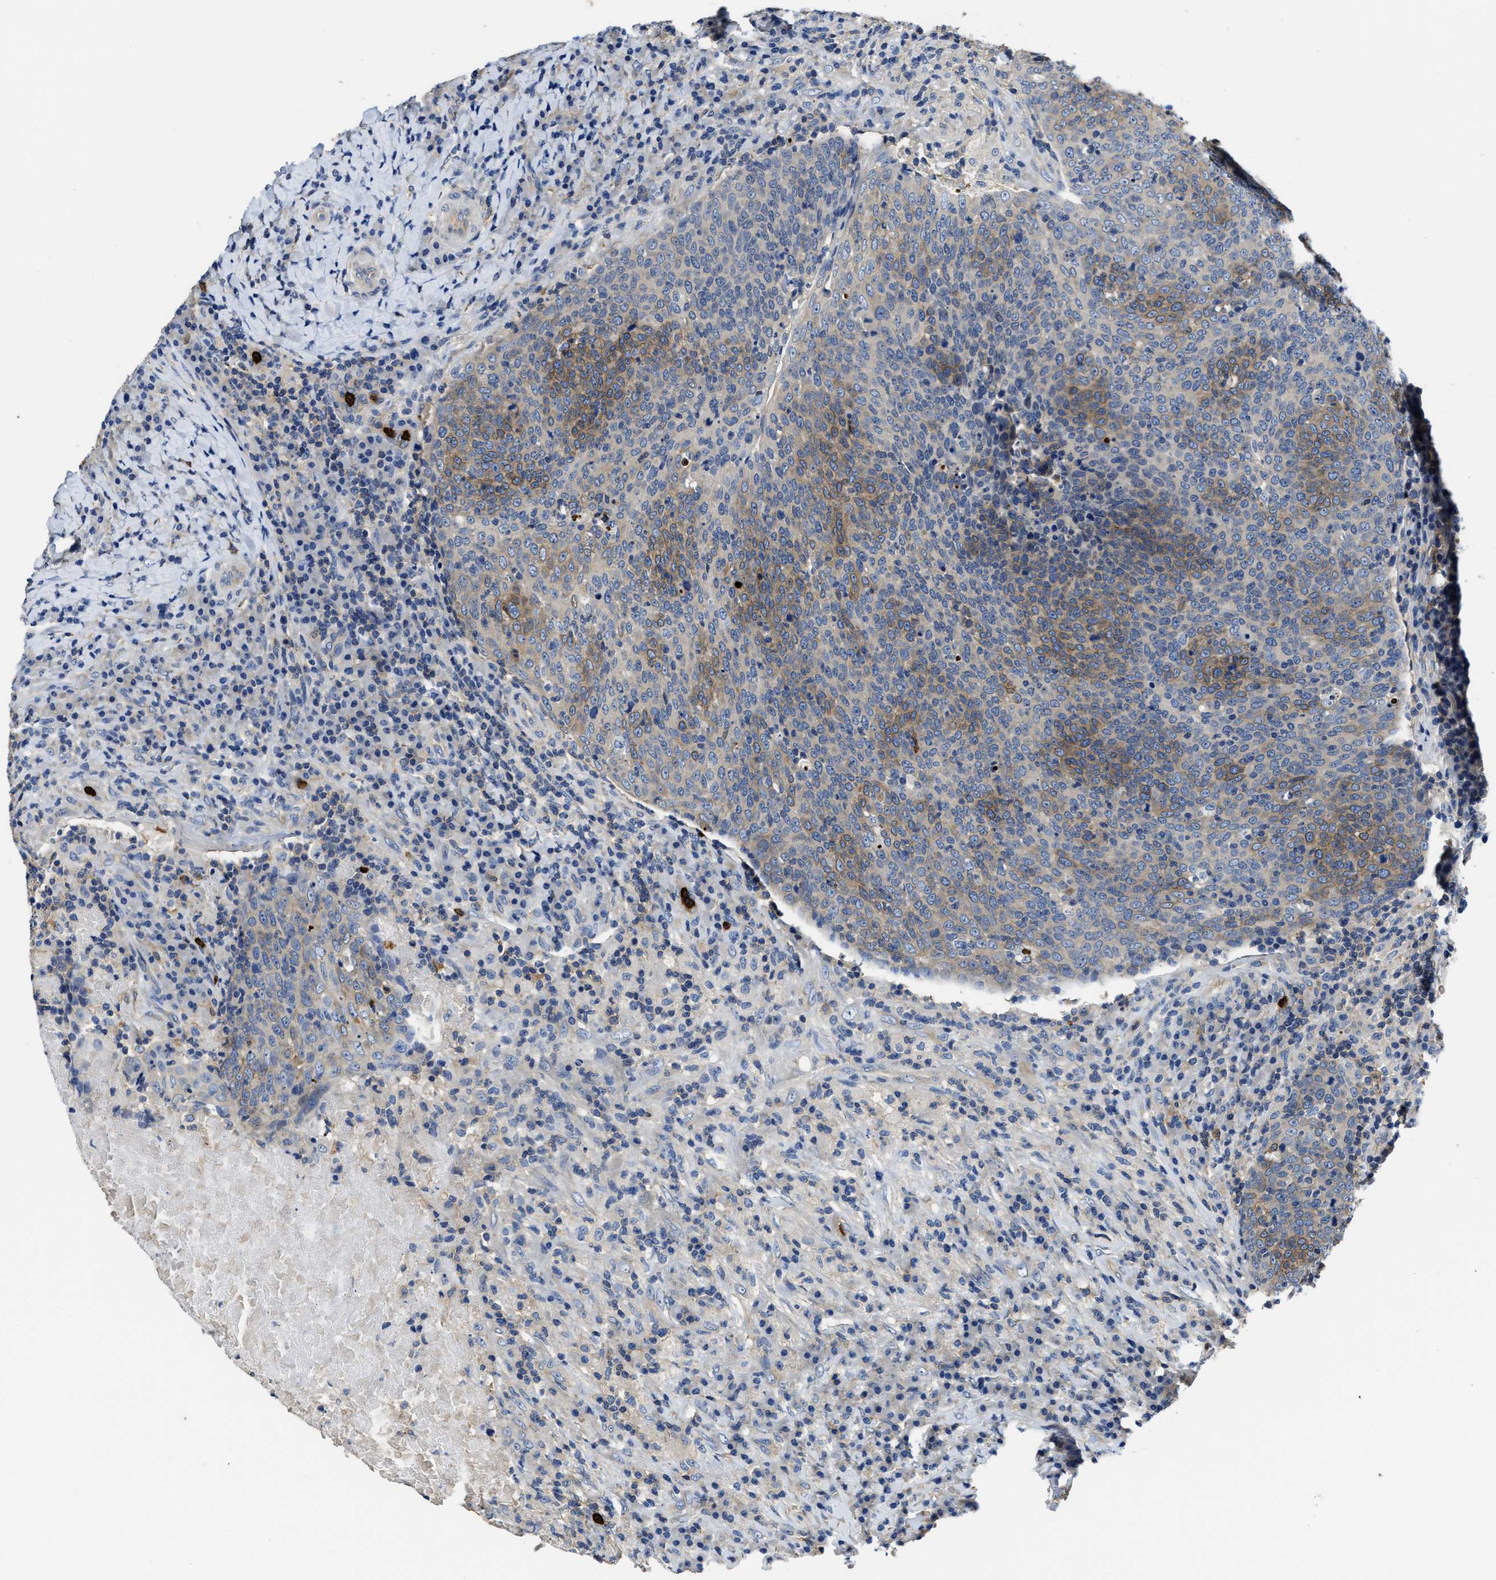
{"staining": {"intensity": "moderate", "quantity": "25%-75%", "location": "cytoplasmic/membranous"}, "tissue": "head and neck cancer", "cell_type": "Tumor cells", "image_type": "cancer", "snomed": [{"axis": "morphology", "description": "Squamous cell carcinoma, NOS"}, {"axis": "morphology", "description": "Squamous cell carcinoma, metastatic, NOS"}, {"axis": "topography", "description": "Lymph node"}, {"axis": "topography", "description": "Head-Neck"}], "caption": "Tumor cells demonstrate moderate cytoplasmic/membranous staining in about 25%-75% of cells in head and neck cancer.", "gene": "TRAF6", "patient": {"sex": "male", "age": 62}}